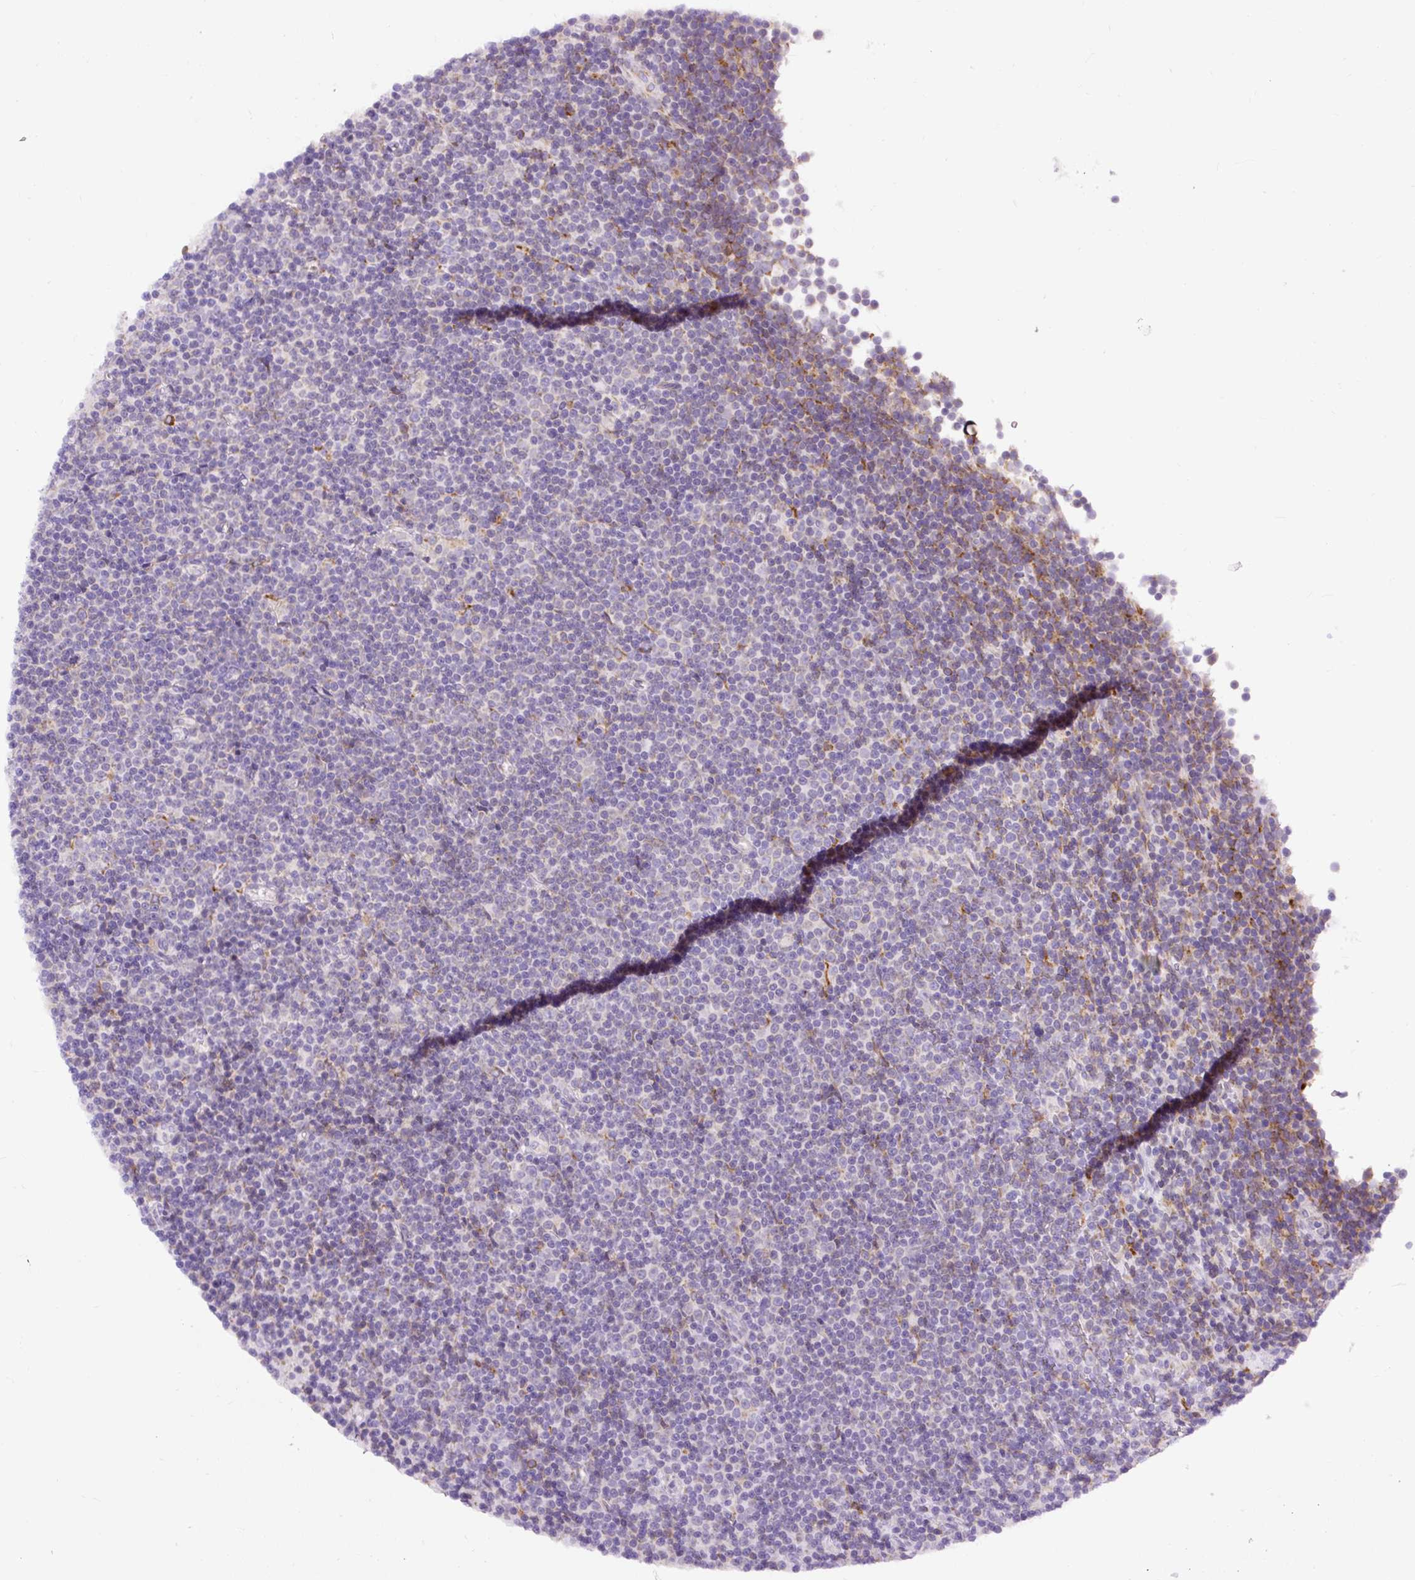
{"staining": {"intensity": "negative", "quantity": "none", "location": "none"}, "tissue": "lymphoma", "cell_type": "Tumor cells", "image_type": "cancer", "snomed": [{"axis": "morphology", "description": "Malignant lymphoma, non-Hodgkin's type, Low grade"}, {"axis": "topography", "description": "Lymph node"}], "caption": "IHC photomicrograph of human malignant lymphoma, non-Hodgkin's type (low-grade) stained for a protein (brown), which exhibits no positivity in tumor cells.", "gene": "DDOST", "patient": {"sex": "female", "age": 67}}